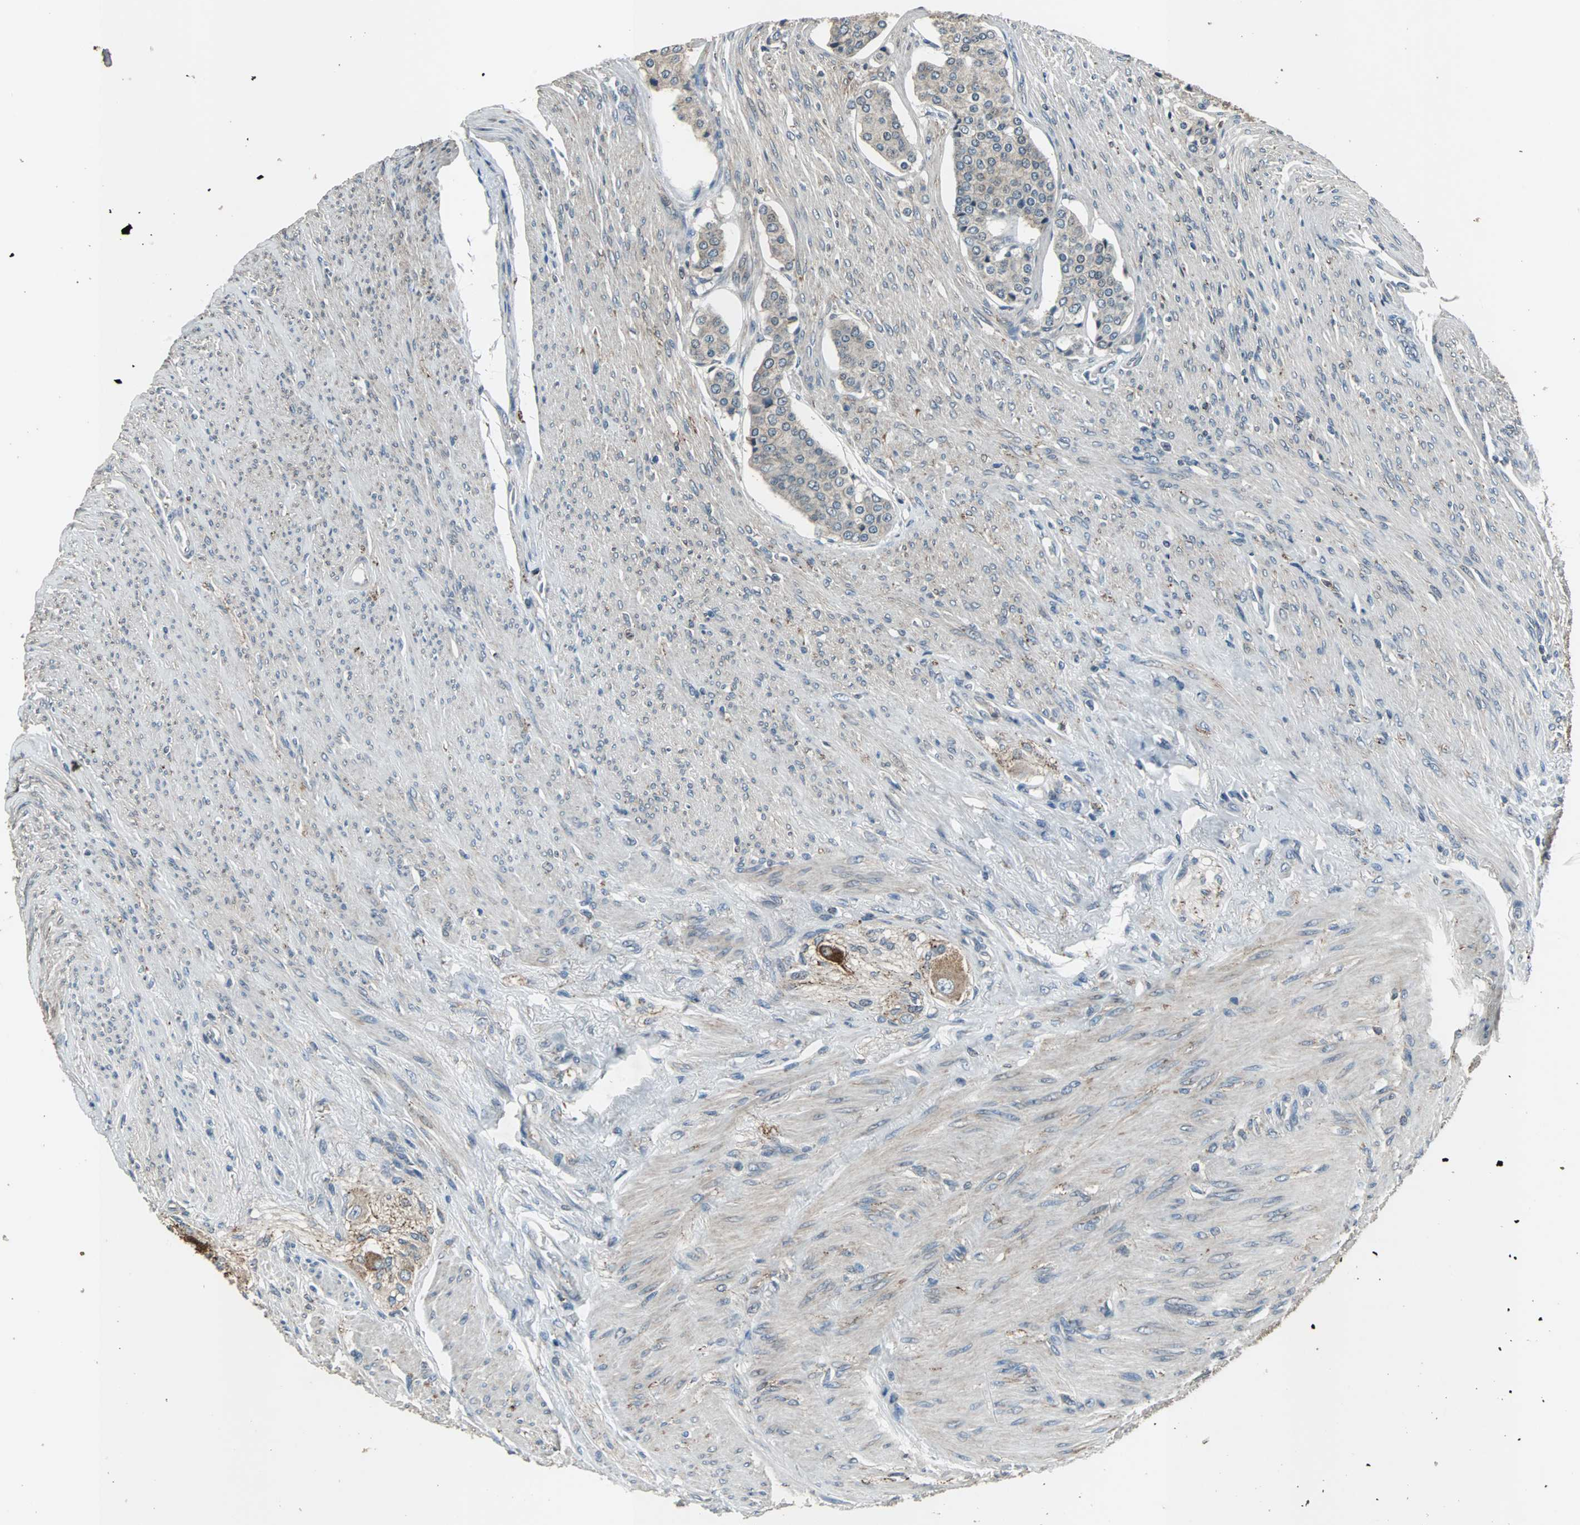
{"staining": {"intensity": "weak", "quantity": "25%-75%", "location": "cytoplasmic/membranous"}, "tissue": "carcinoid", "cell_type": "Tumor cells", "image_type": "cancer", "snomed": [{"axis": "morphology", "description": "Carcinoid, malignant, NOS"}, {"axis": "topography", "description": "Colon"}], "caption": "This photomicrograph reveals malignant carcinoid stained with immunohistochemistry to label a protein in brown. The cytoplasmic/membranous of tumor cells show weak positivity for the protein. Nuclei are counter-stained blue.", "gene": "SOS1", "patient": {"sex": "female", "age": 61}}